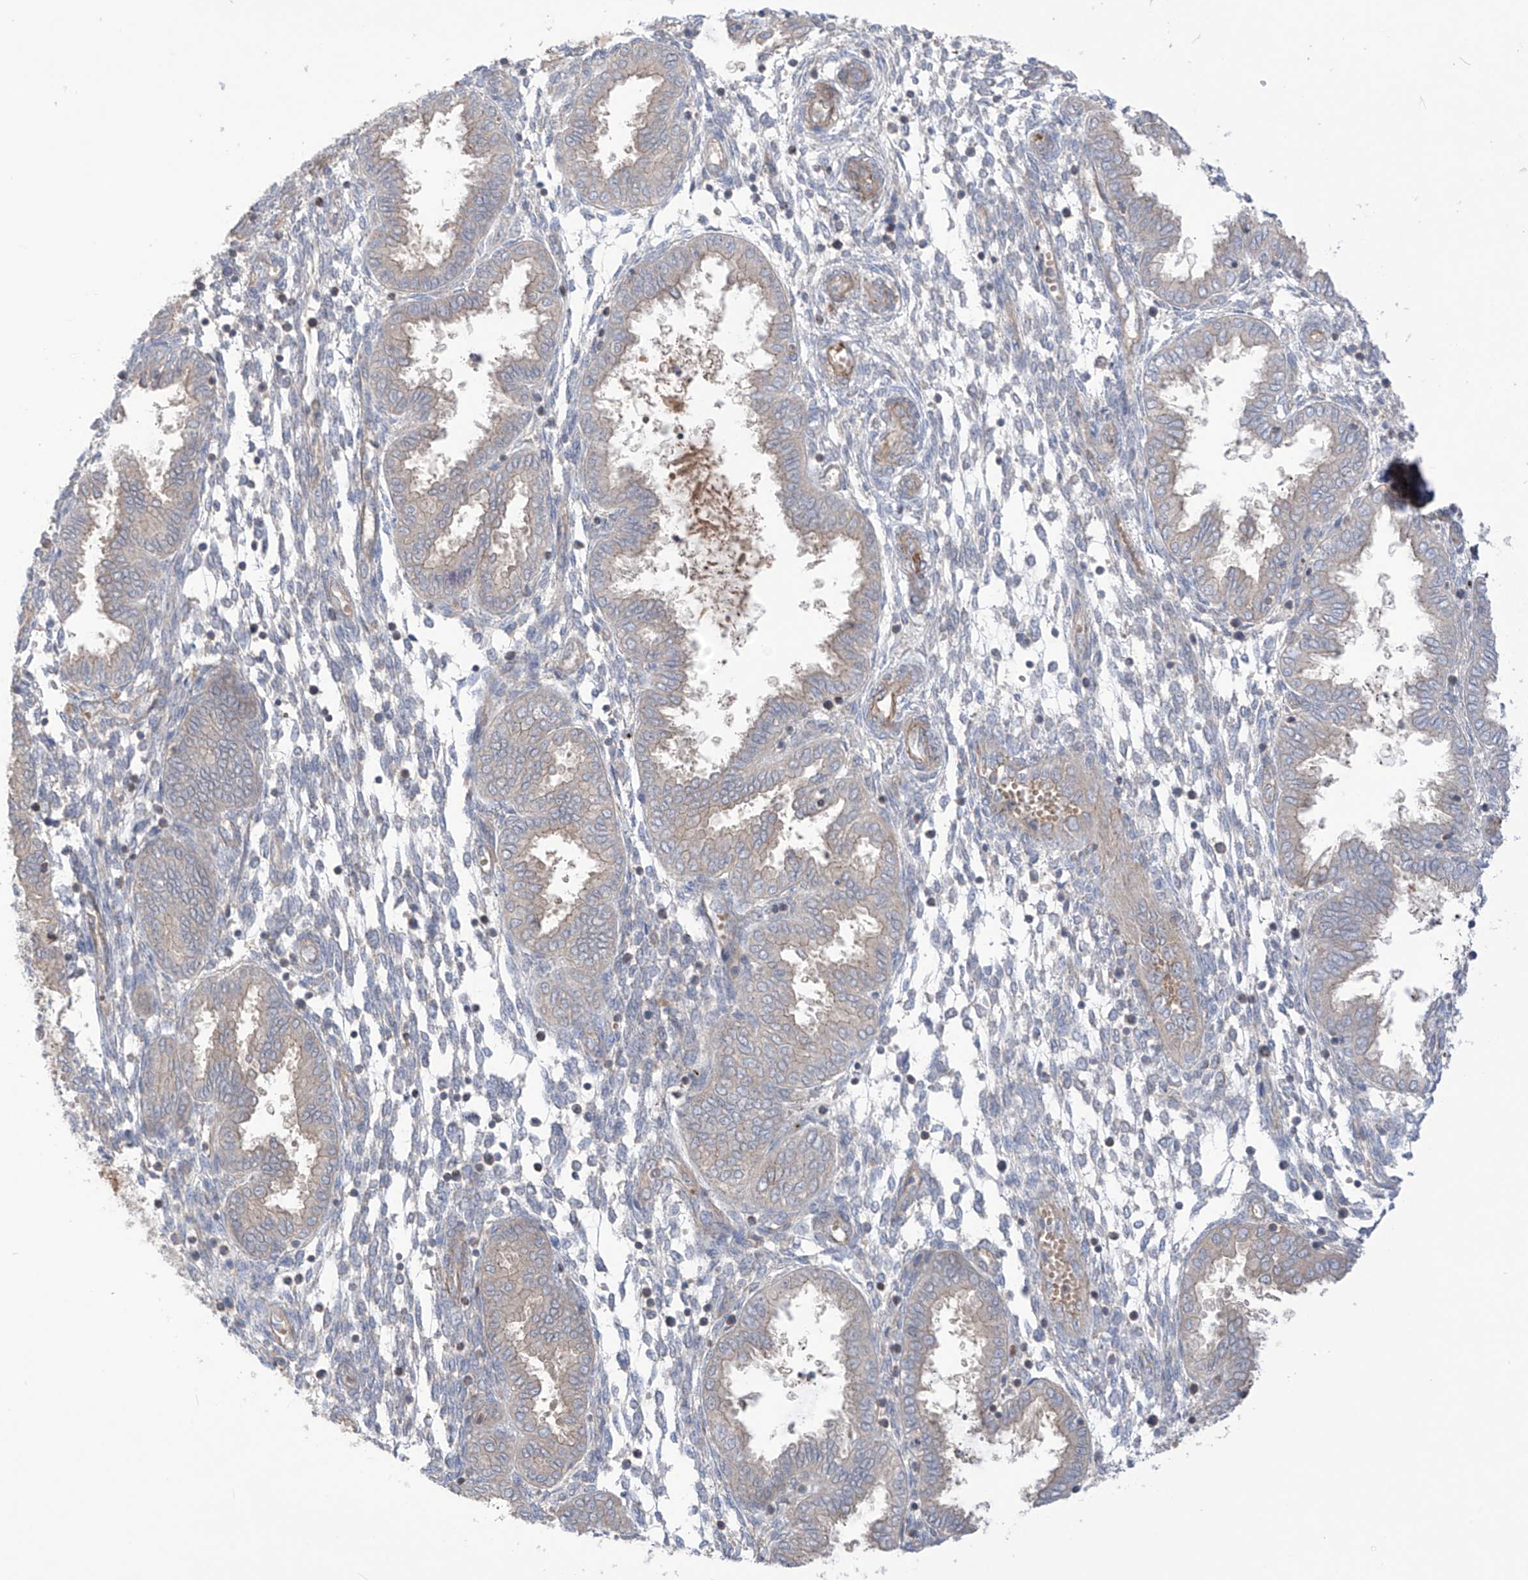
{"staining": {"intensity": "negative", "quantity": "none", "location": "none"}, "tissue": "endometrium", "cell_type": "Cells in endometrial stroma", "image_type": "normal", "snomed": [{"axis": "morphology", "description": "Normal tissue, NOS"}, {"axis": "topography", "description": "Endometrium"}], "caption": "This is an immunohistochemistry image of benign endometrium. There is no expression in cells in endometrial stroma.", "gene": "TRMU", "patient": {"sex": "female", "age": 33}}